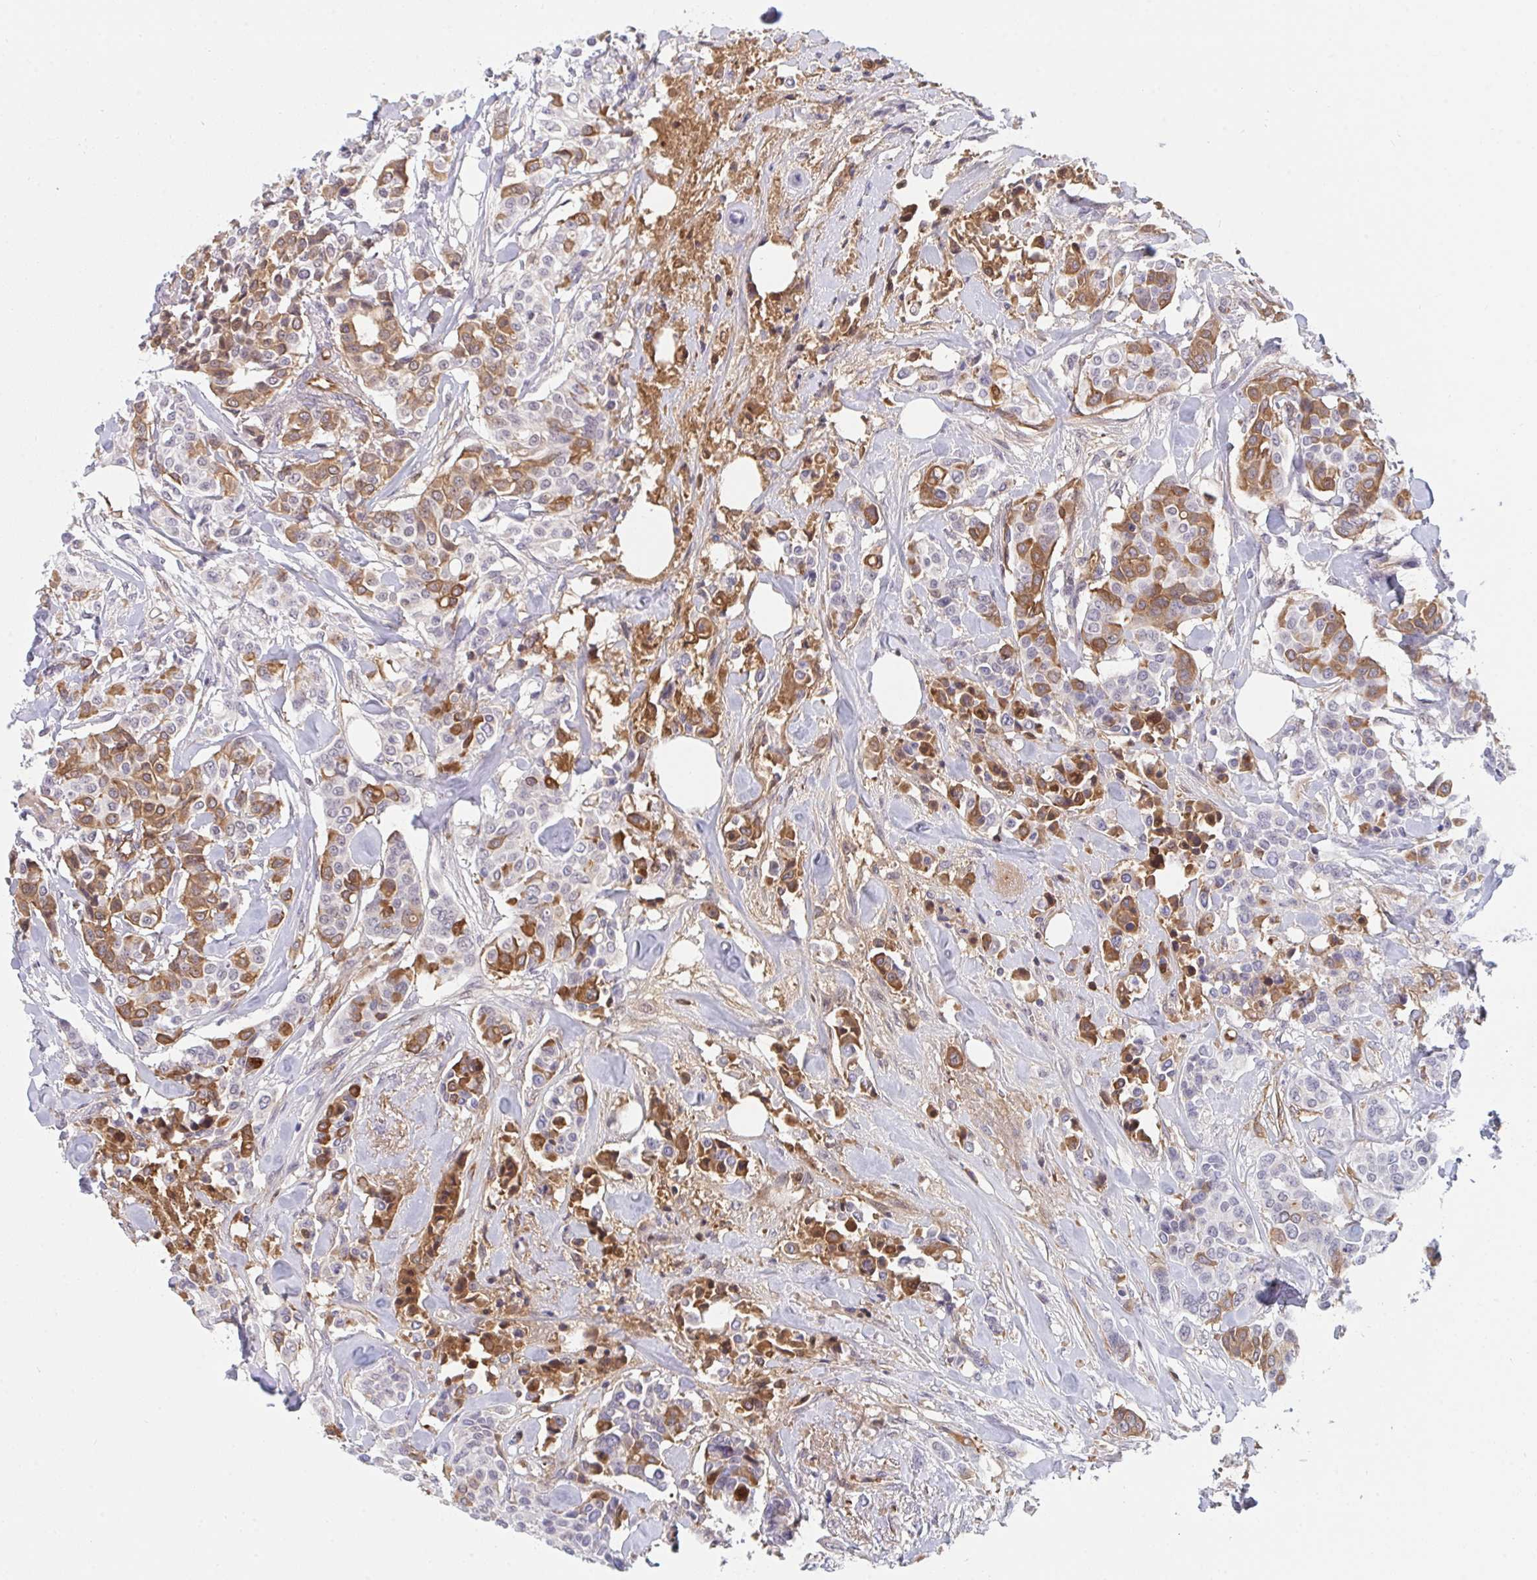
{"staining": {"intensity": "moderate", "quantity": "25%-75%", "location": "cytoplasmic/membranous"}, "tissue": "breast cancer", "cell_type": "Tumor cells", "image_type": "cancer", "snomed": [{"axis": "morphology", "description": "Lobular carcinoma"}, {"axis": "topography", "description": "Breast"}], "caption": "Moderate cytoplasmic/membranous positivity is seen in approximately 25%-75% of tumor cells in breast cancer. (DAB (3,3'-diaminobenzidine) IHC, brown staining for protein, blue staining for nuclei).", "gene": "DSCAML1", "patient": {"sex": "female", "age": 51}}